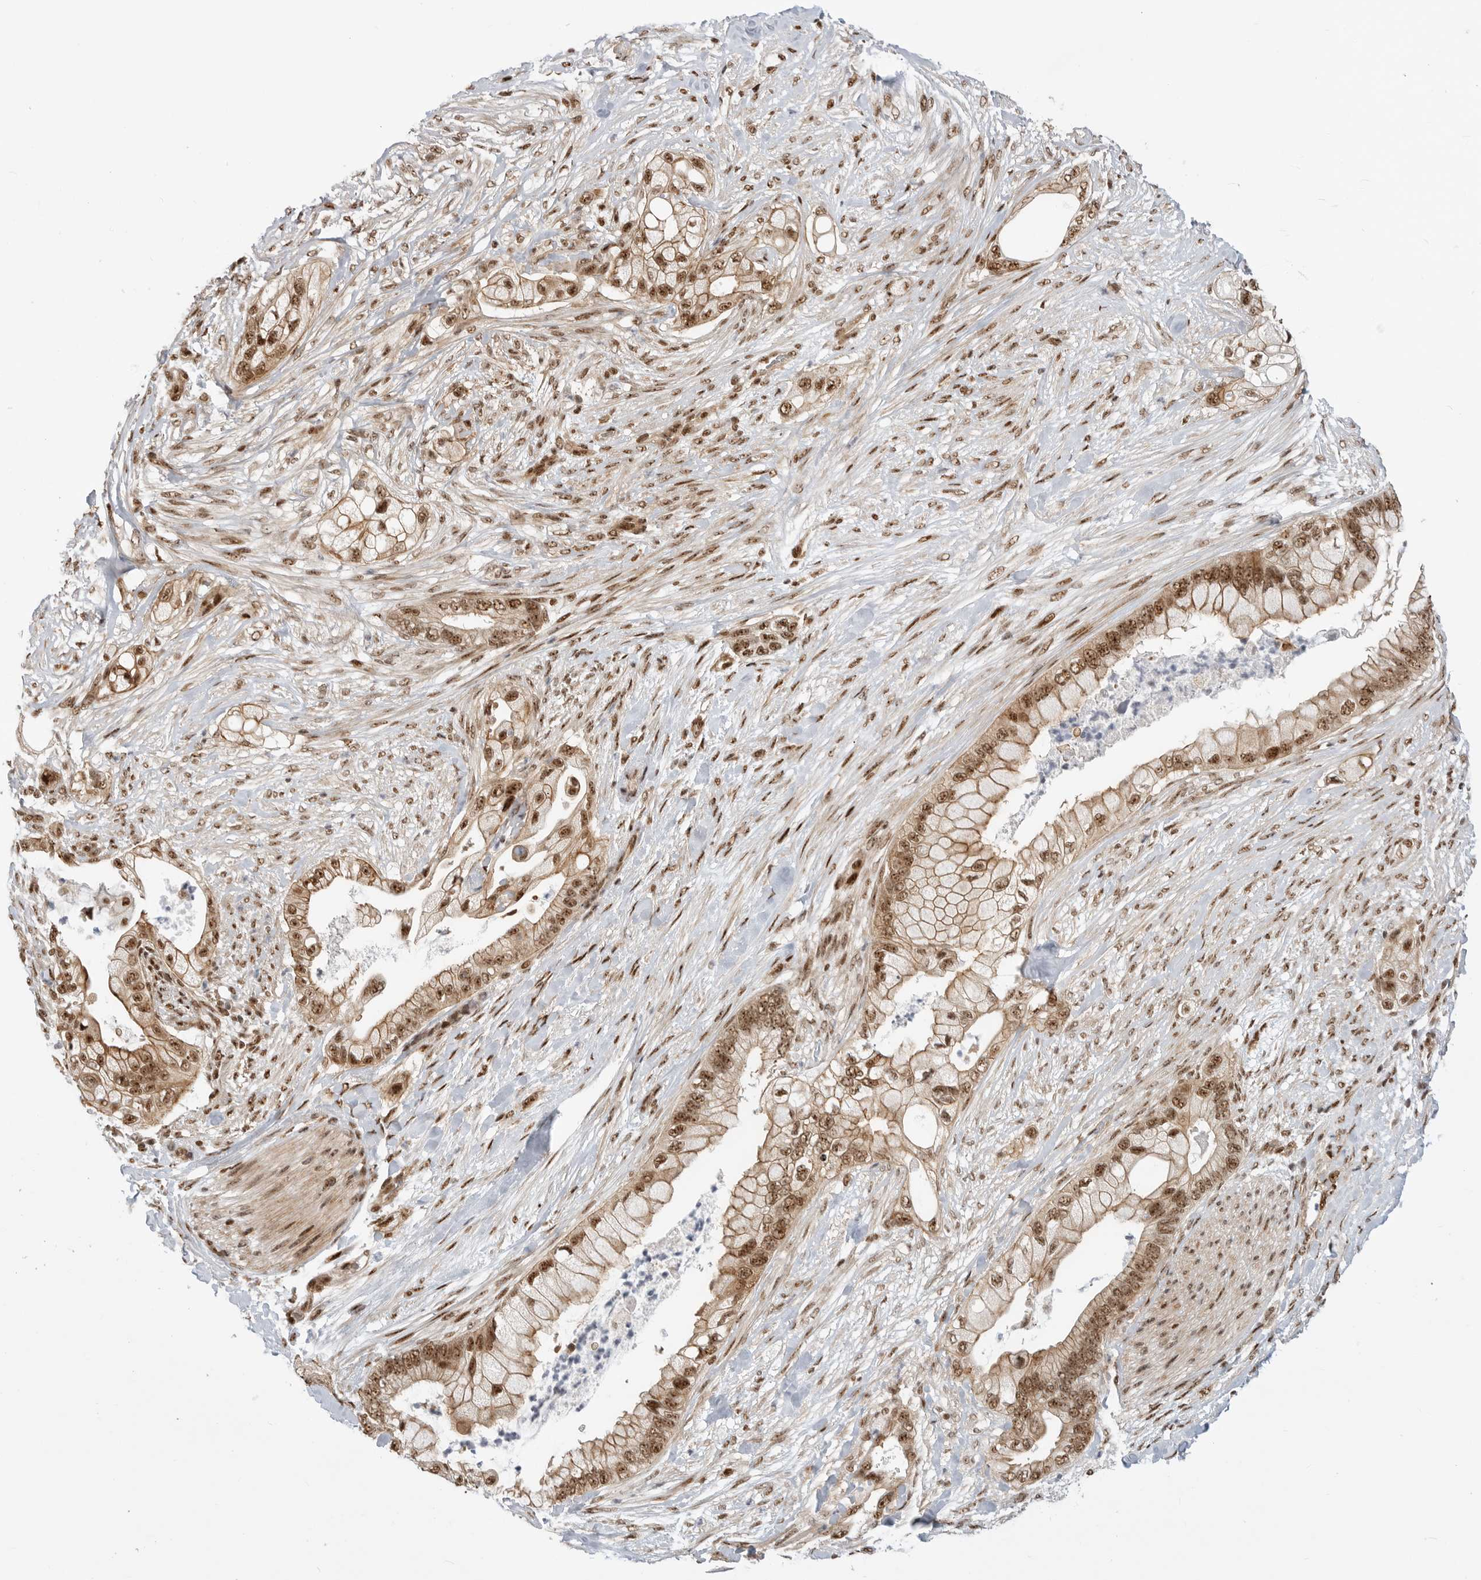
{"staining": {"intensity": "moderate", "quantity": ">75%", "location": "nuclear"}, "tissue": "pancreatic cancer", "cell_type": "Tumor cells", "image_type": "cancer", "snomed": [{"axis": "morphology", "description": "Adenocarcinoma, NOS"}, {"axis": "topography", "description": "Pancreas"}], "caption": "Tumor cells reveal moderate nuclear expression in approximately >75% of cells in pancreatic adenocarcinoma. The staining was performed using DAB to visualize the protein expression in brown, while the nuclei were stained in blue with hematoxylin (Magnification: 20x).", "gene": "GPATCH2", "patient": {"sex": "male", "age": 53}}